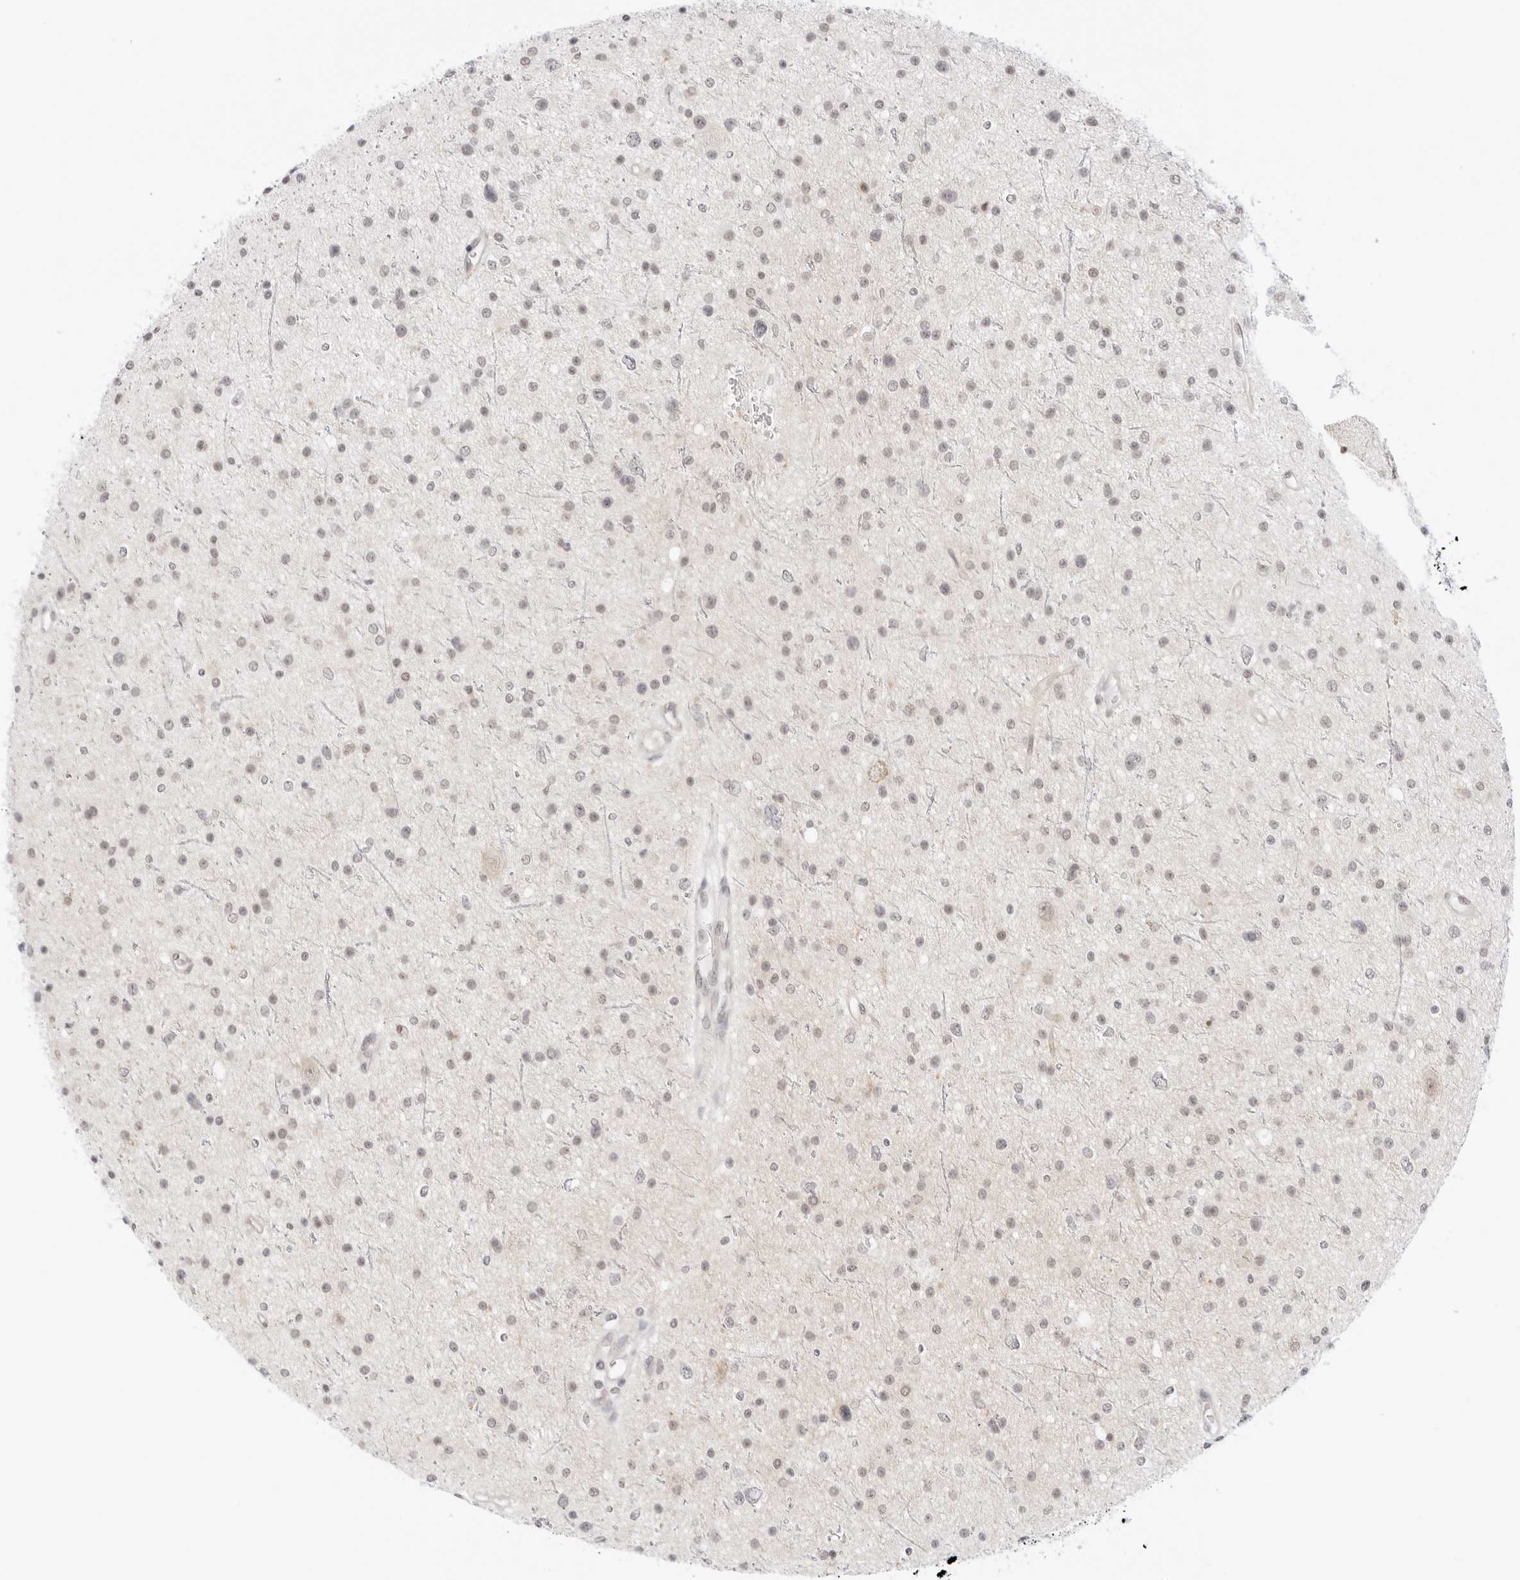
{"staining": {"intensity": "weak", "quantity": ">75%", "location": "nuclear"}, "tissue": "glioma", "cell_type": "Tumor cells", "image_type": "cancer", "snomed": [{"axis": "morphology", "description": "Glioma, malignant, Low grade"}, {"axis": "topography", "description": "Brain"}], "caption": "Immunohistochemical staining of malignant low-grade glioma demonstrates low levels of weak nuclear staining in approximately >75% of tumor cells.", "gene": "MED18", "patient": {"sex": "female", "age": 37}}